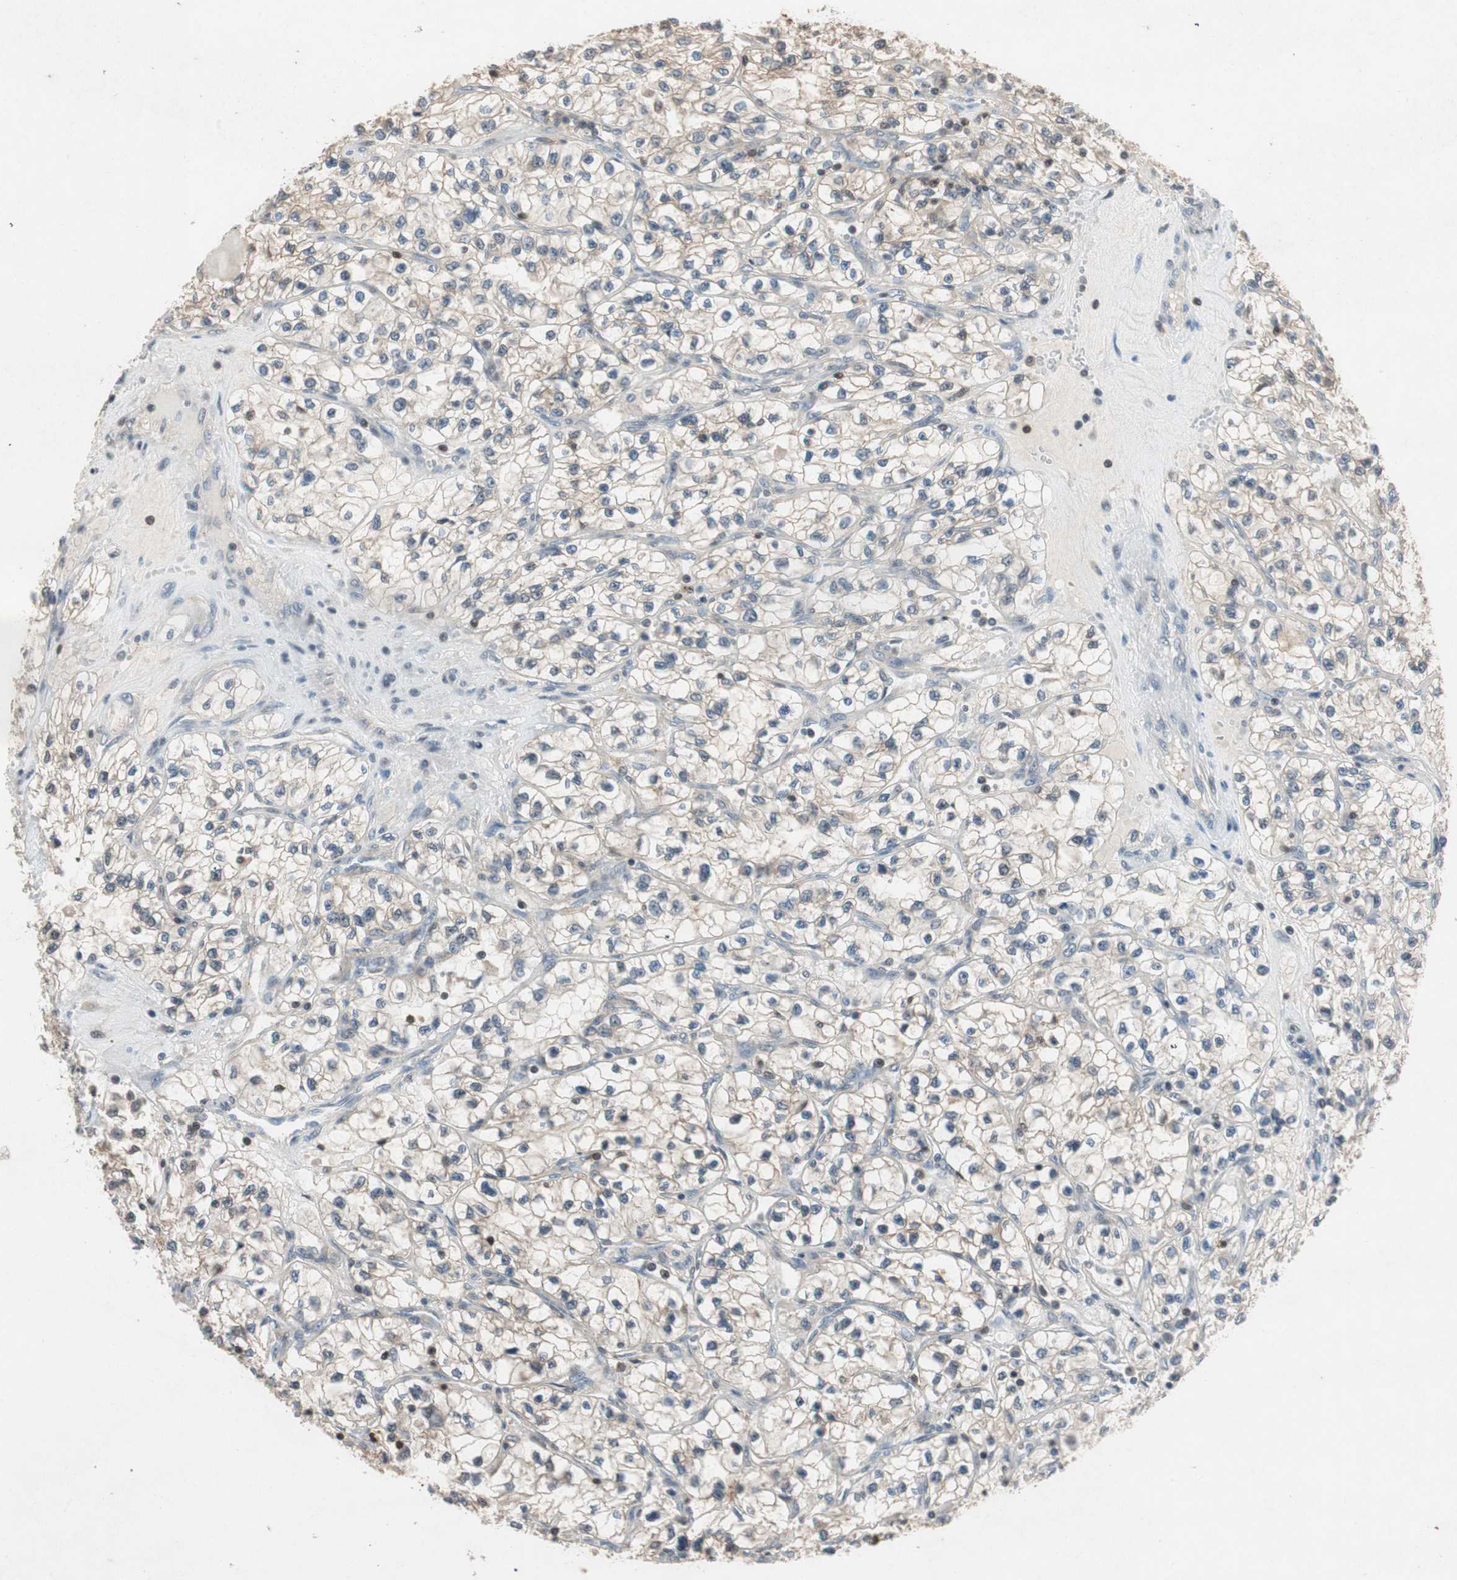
{"staining": {"intensity": "weak", "quantity": ">75%", "location": "cytoplasmic/membranous"}, "tissue": "renal cancer", "cell_type": "Tumor cells", "image_type": "cancer", "snomed": [{"axis": "morphology", "description": "Adenocarcinoma, NOS"}, {"axis": "topography", "description": "Kidney"}], "caption": "Renal cancer tissue reveals weak cytoplasmic/membranous positivity in approximately >75% of tumor cells (Stains: DAB (3,3'-diaminobenzidine) in brown, nuclei in blue, Microscopy: brightfield microscopy at high magnification).", "gene": "SERPINB5", "patient": {"sex": "female", "age": 57}}